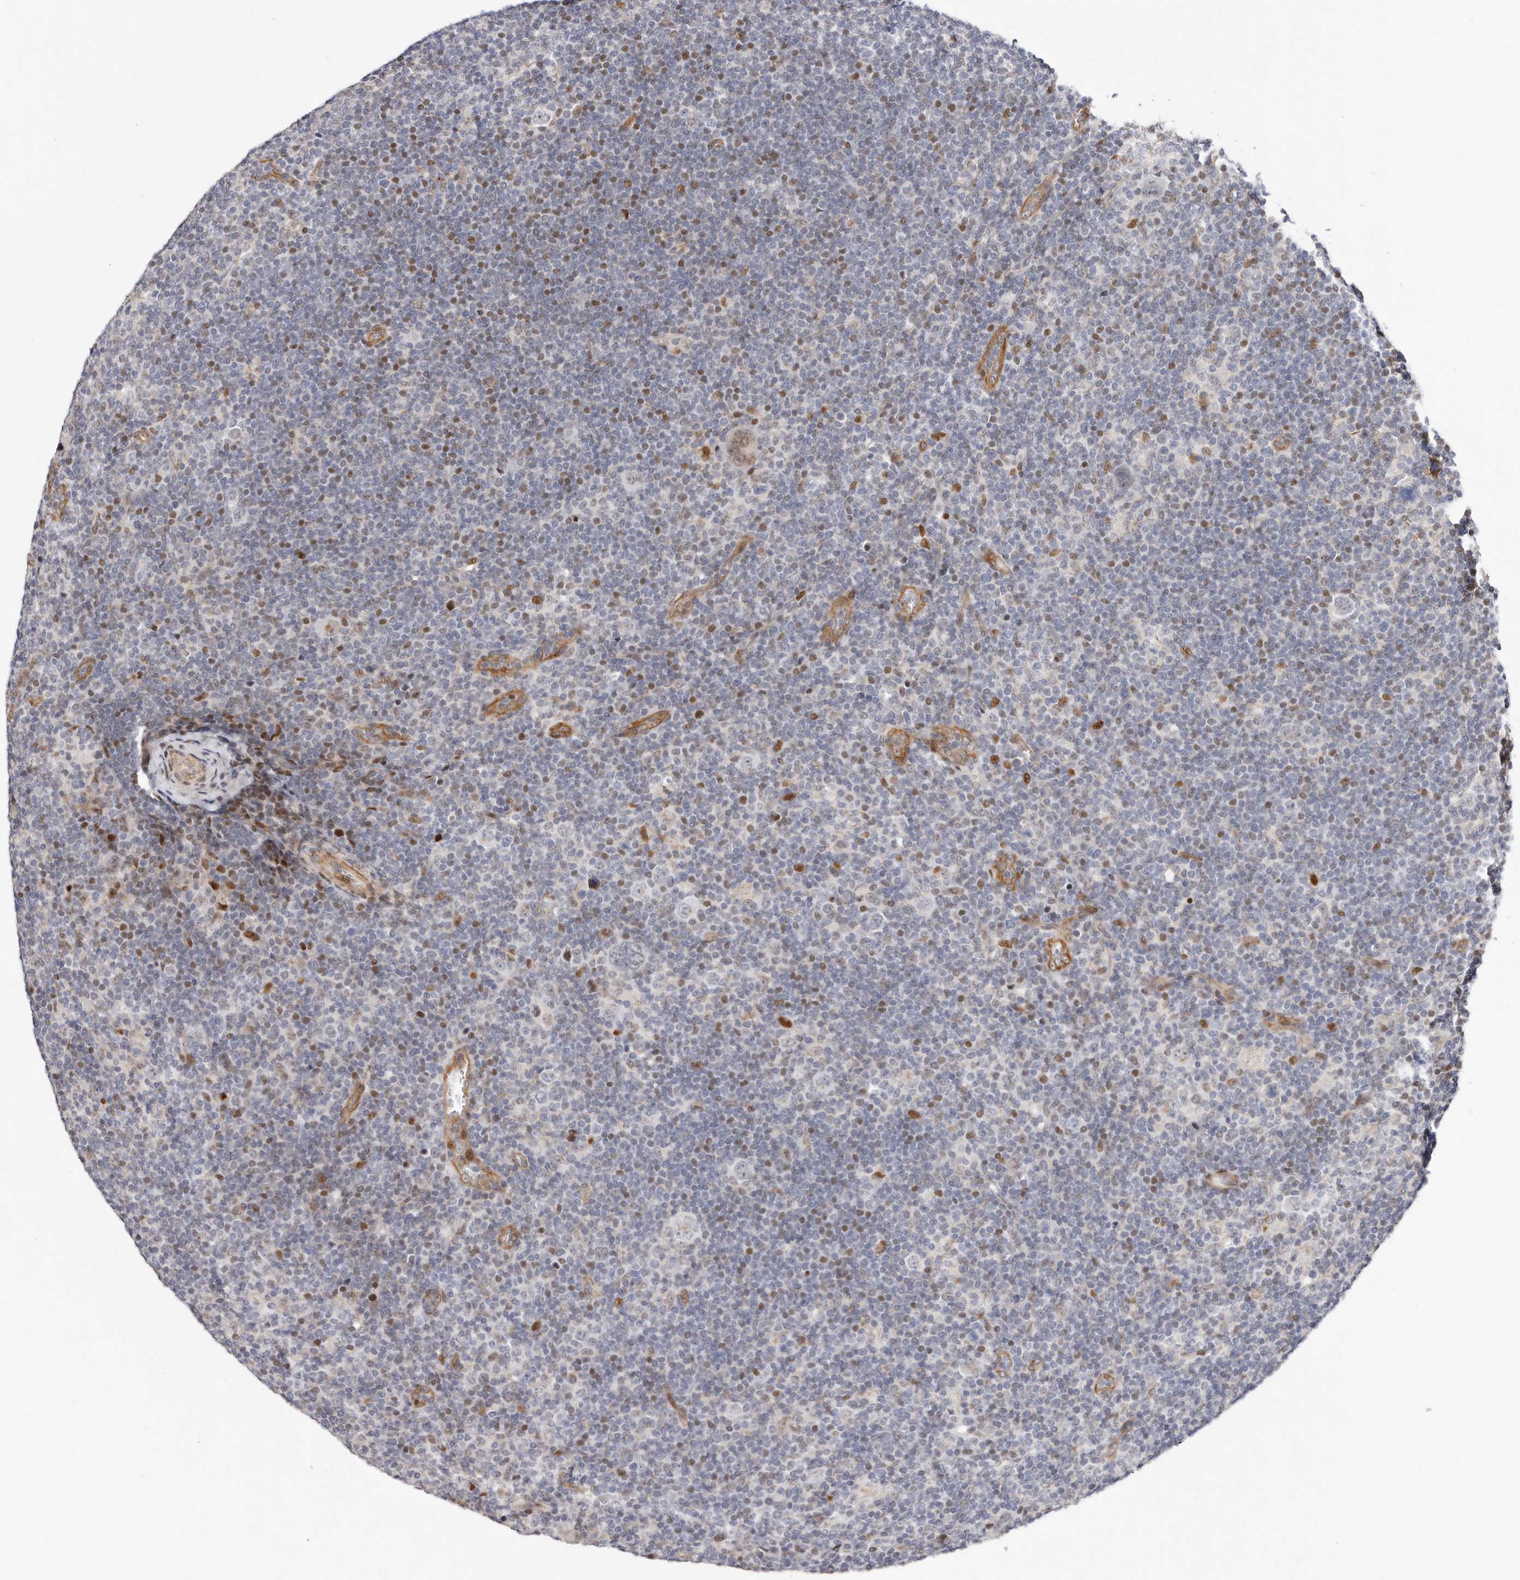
{"staining": {"intensity": "negative", "quantity": "none", "location": "none"}, "tissue": "lymphoma", "cell_type": "Tumor cells", "image_type": "cancer", "snomed": [{"axis": "morphology", "description": "Hodgkin's disease, NOS"}, {"axis": "topography", "description": "Lymph node"}], "caption": "High magnification brightfield microscopy of lymphoma stained with DAB (3,3'-diaminobenzidine) (brown) and counterstained with hematoxylin (blue): tumor cells show no significant staining. (DAB immunohistochemistry visualized using brightfield microscopy, high magnification).", "gene": "EPHX3", "patient": {"sex": "female", "age": 57}}